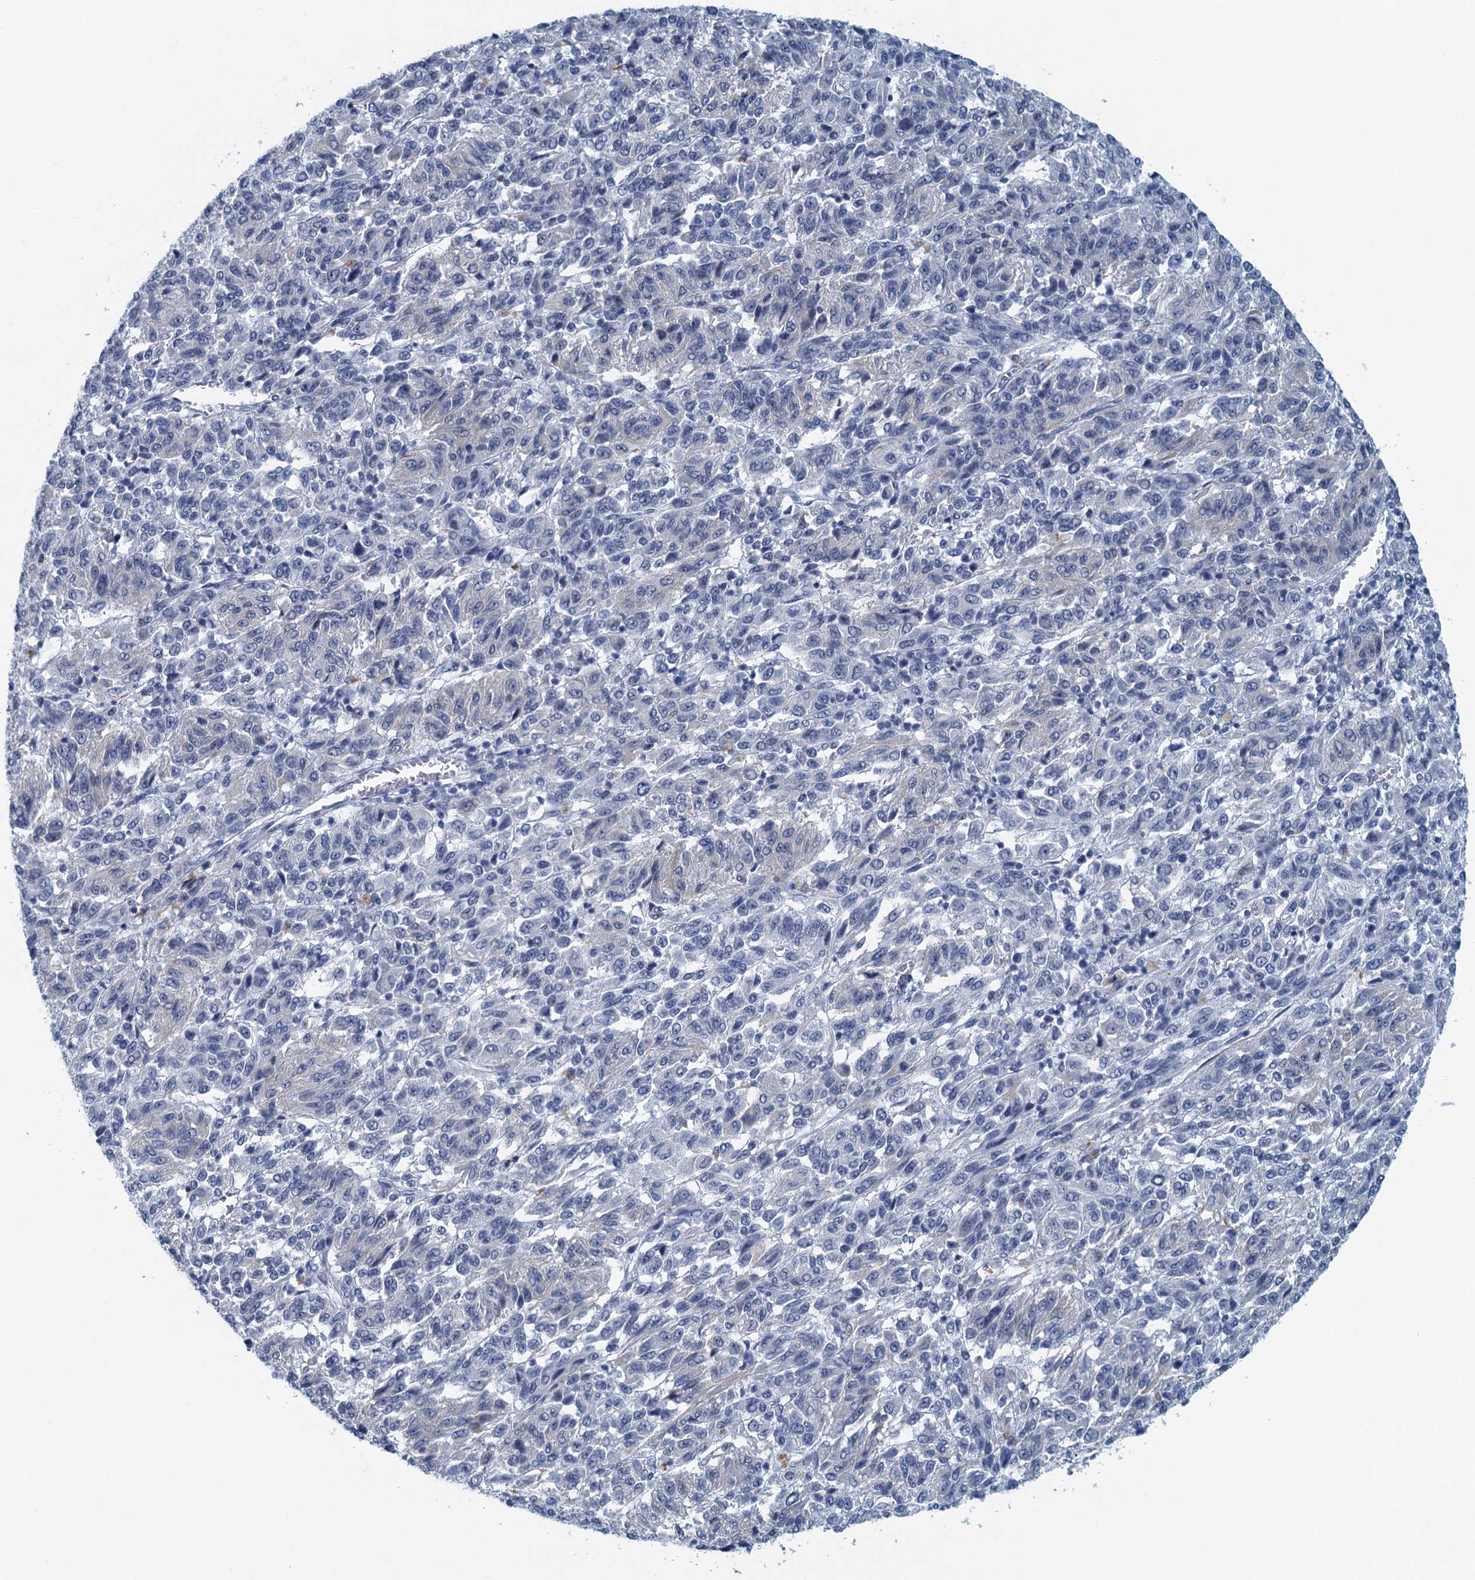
{"staining": {"intensity": "negative", "quantity": "none", "location": "none"}, "tissue": "melanoma", "cell_type": "Tumor cells", "image_type": "cancer", "snomed": [{"axis": "morphology", "description": "Malignant melanoma, Metastatic site"}, {"axis": "topography", "description": "Lung"}], "caption": "Tumor cells show no significant staining in malignant melanoma (metastatic site). (Brightfield microscopy of DAB immunohistochemistry (IHC) at high magnification).", "gene": "ENSG00000131152", "patient": {"sex": "male", "age": 64}}